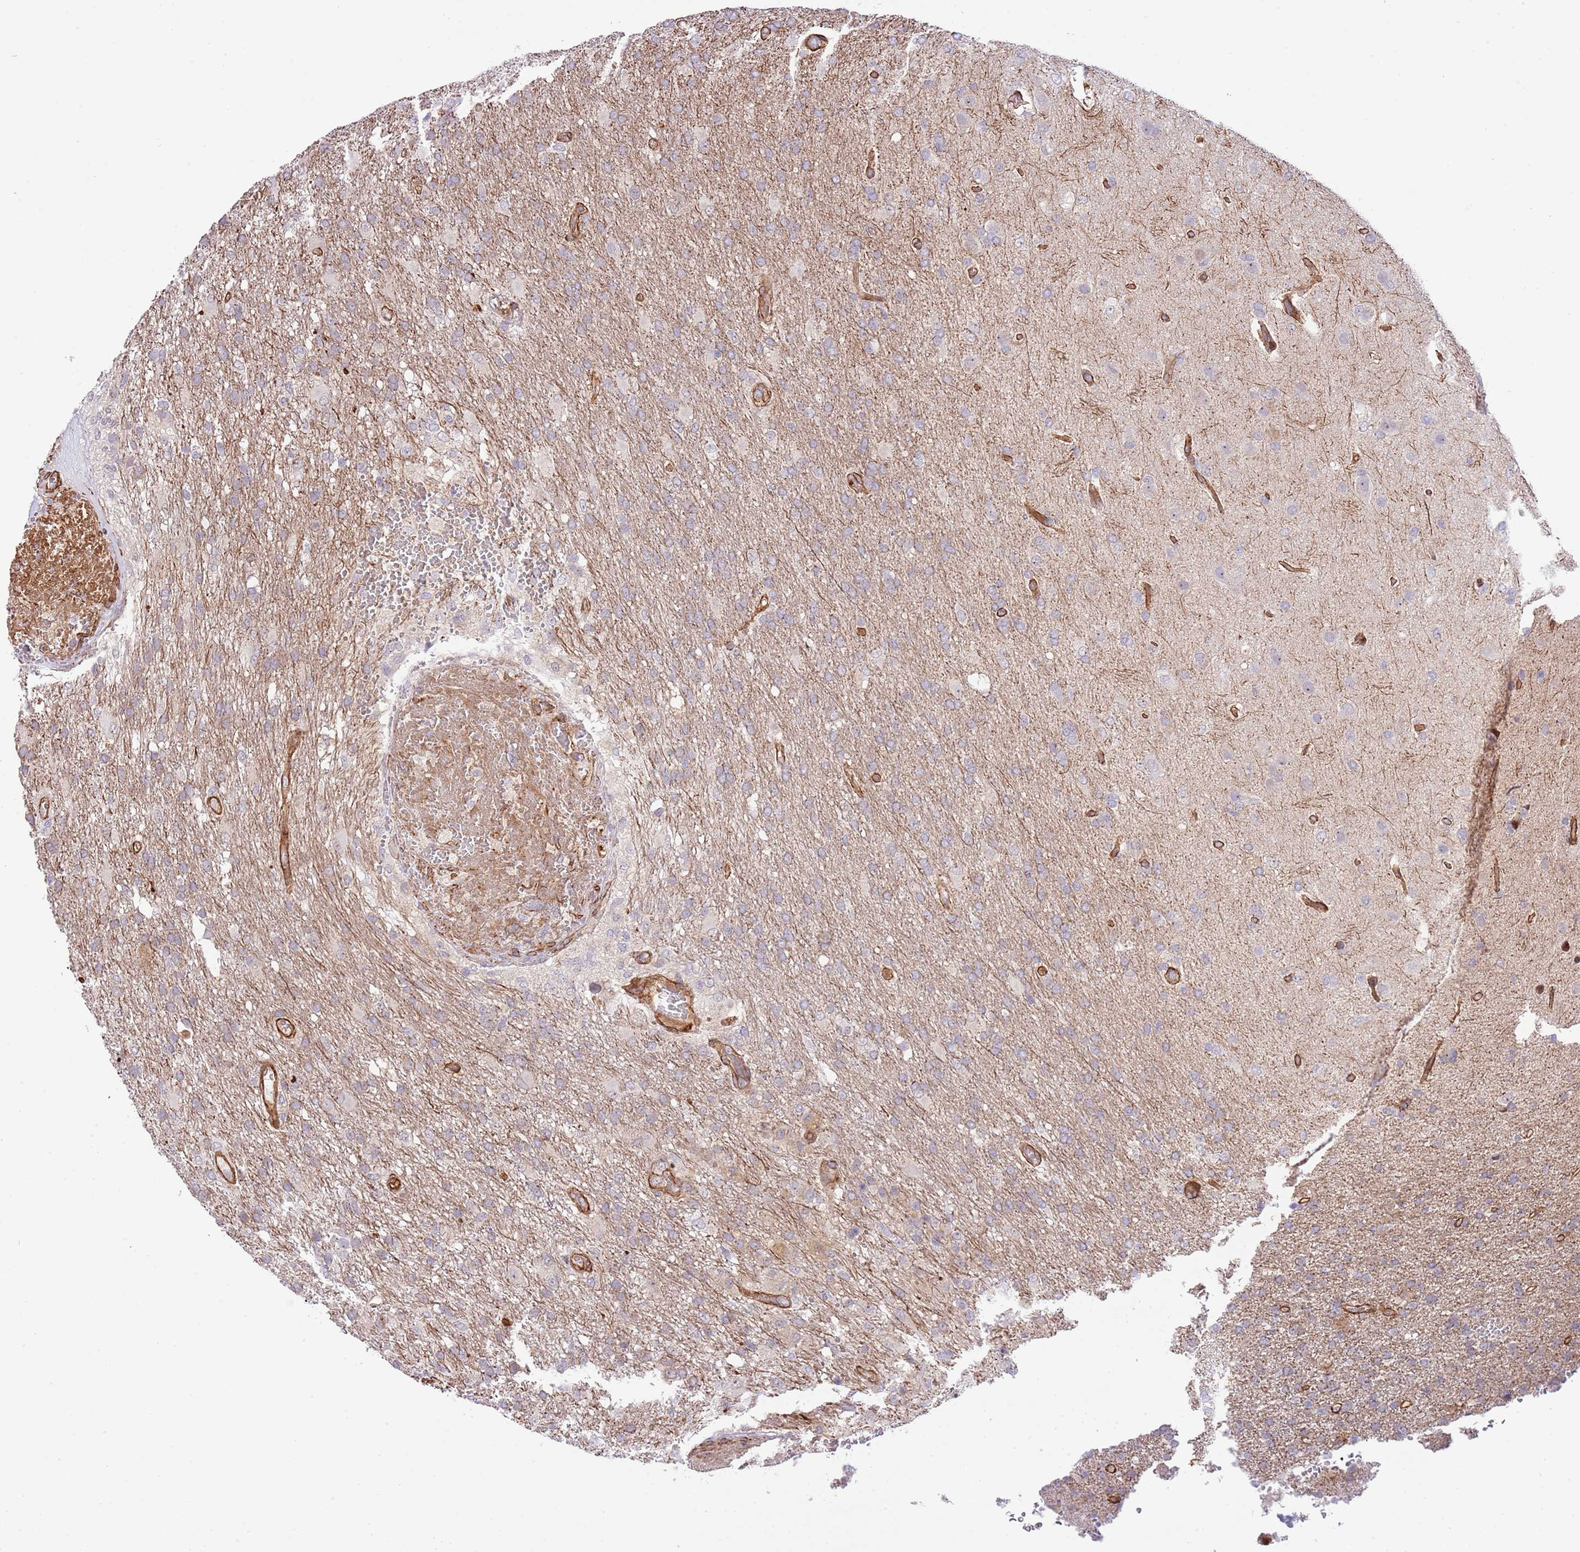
{"staining": {"intensity": "negative", "quantity": "none", "location": "none"}, "tissue": "glioma", "cell_type": "Tumor cells", "image_type": "cancer", "snomed": [{"axis": "morphology", "description": "Glioma, malignant, High grade"}, {"axis": "topography", "description": "Brain"}], "caption": "The image shows no staining of tumor cells in glioma.", "gene": "NEK3", "patient": {"sex": "female", "age": 74}}